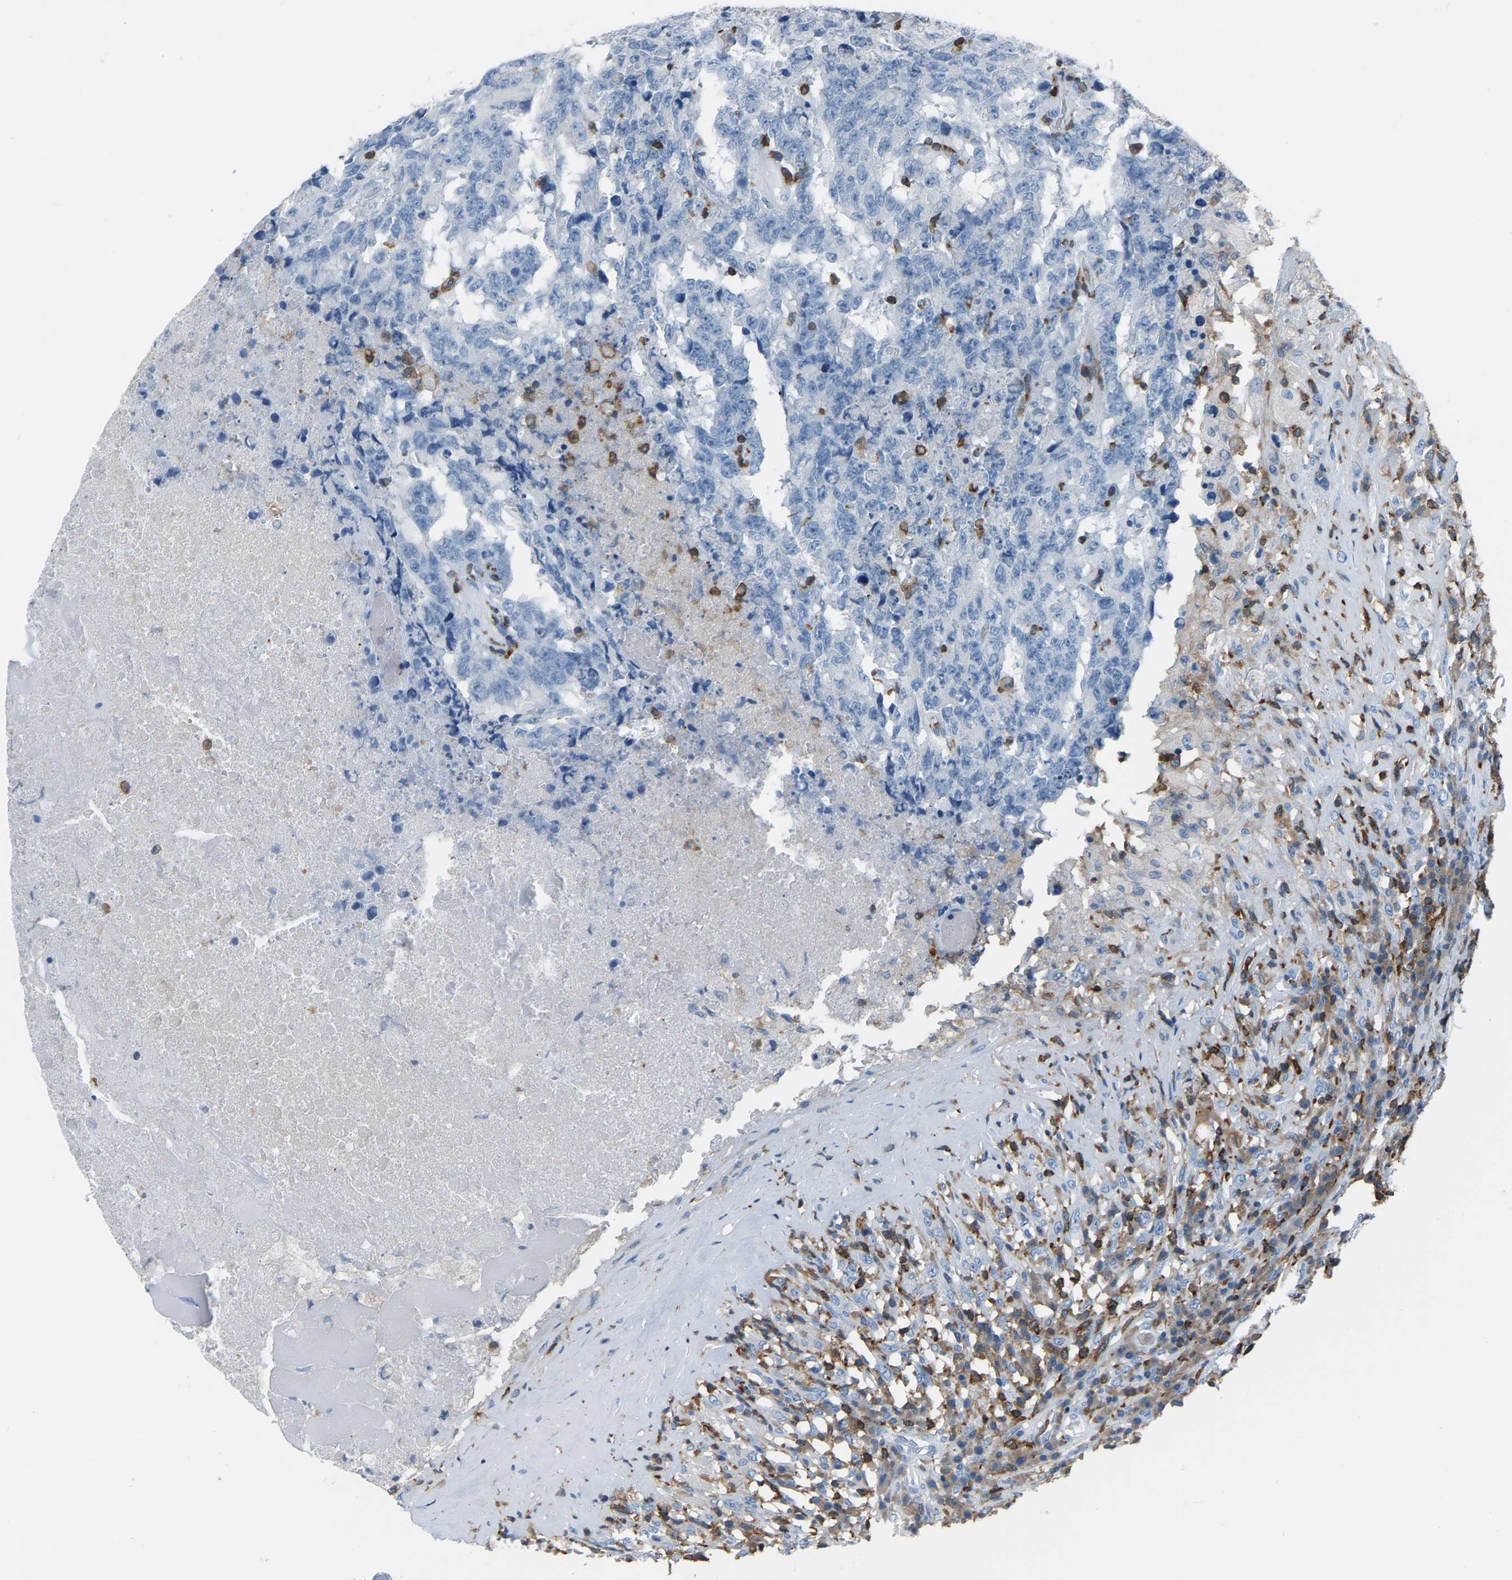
{"staining": {"intensity": "negative", "quantity": "none", "location": "none"}, "tissue": "testis cancer", "cell_type": "Tumor cells", "image_type": "cancer", "snomed": [{"axis": "morphology", "description": "Necrosis, NOS"}, {"axis": "morphology", "description": "Carcinoma, Embryonal, NOS"}, {"axis": "topography", "description": "Testis"}], "caption": "A high-resolution image shows immunohistochemistry (IHC) staining of testis cancer (embryonal carcinoma), which reveals no significant staining in tumor cells.", "gene": "ARHGAP45", "patient": {"sex": "male", "age": 19}}